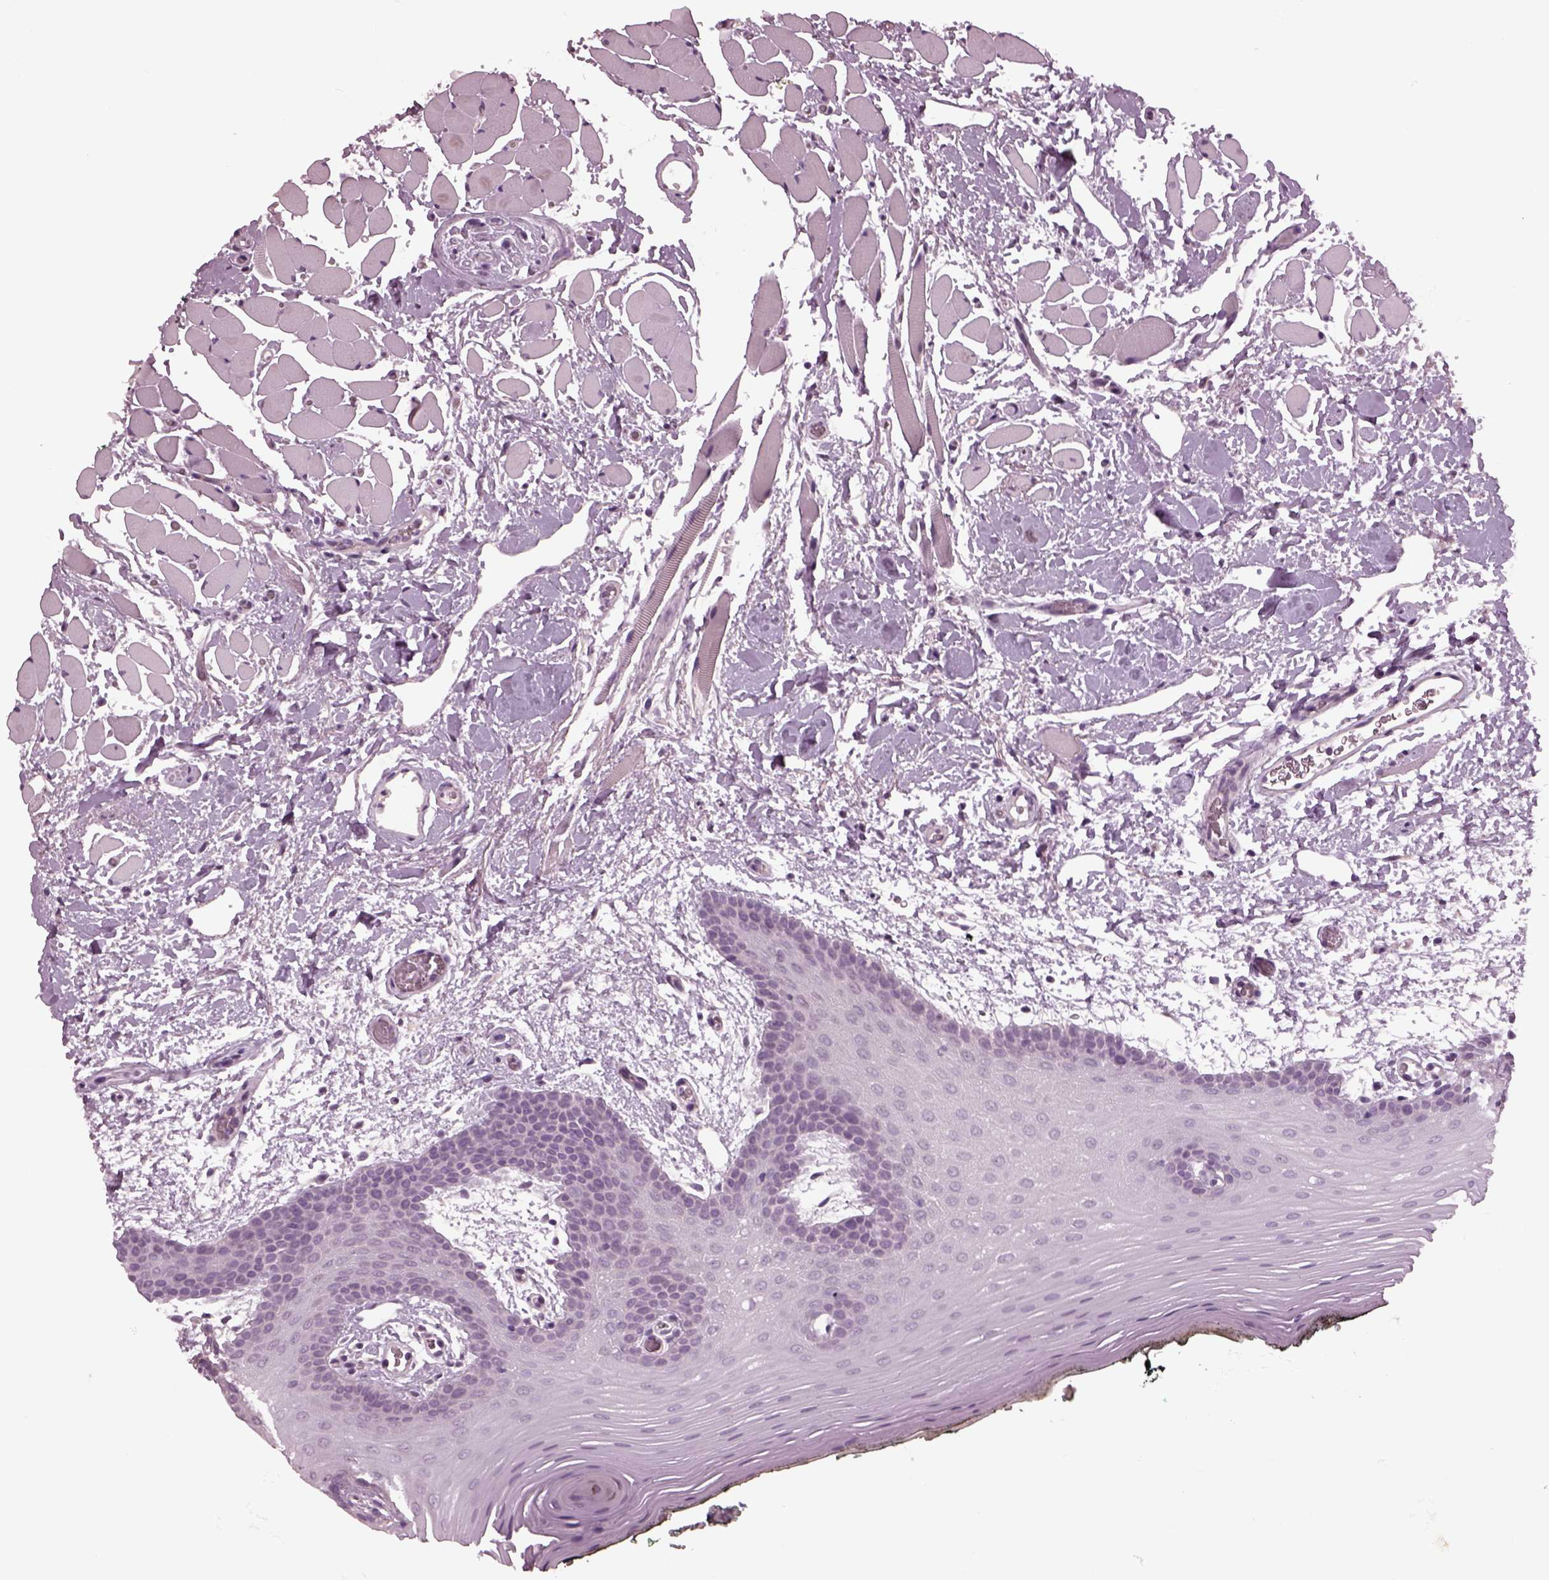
{"staining": {"intensity": "negative", "quantity": "none", "location": "none"}, "tissue": "oral mucosa", "cell_type": "Squamous epithelial cells", "image_type": "normal", "snomed": [{"axis": "morphology", "description": "Normal tissue, NOS"}, {"axis": "topography", "description": "Oral tissue"}, {"axis": "topography", "description": "Head-Neck"}], "caption": "DAB (3,3'-diaminobenzidine) immunohistochemical staining of unremarkable human oral mucosa demonstrates no significant expression in squamous epithelial cells.", "gene": "CLCN4", "patient": {"sex": "male", "age": 65}}